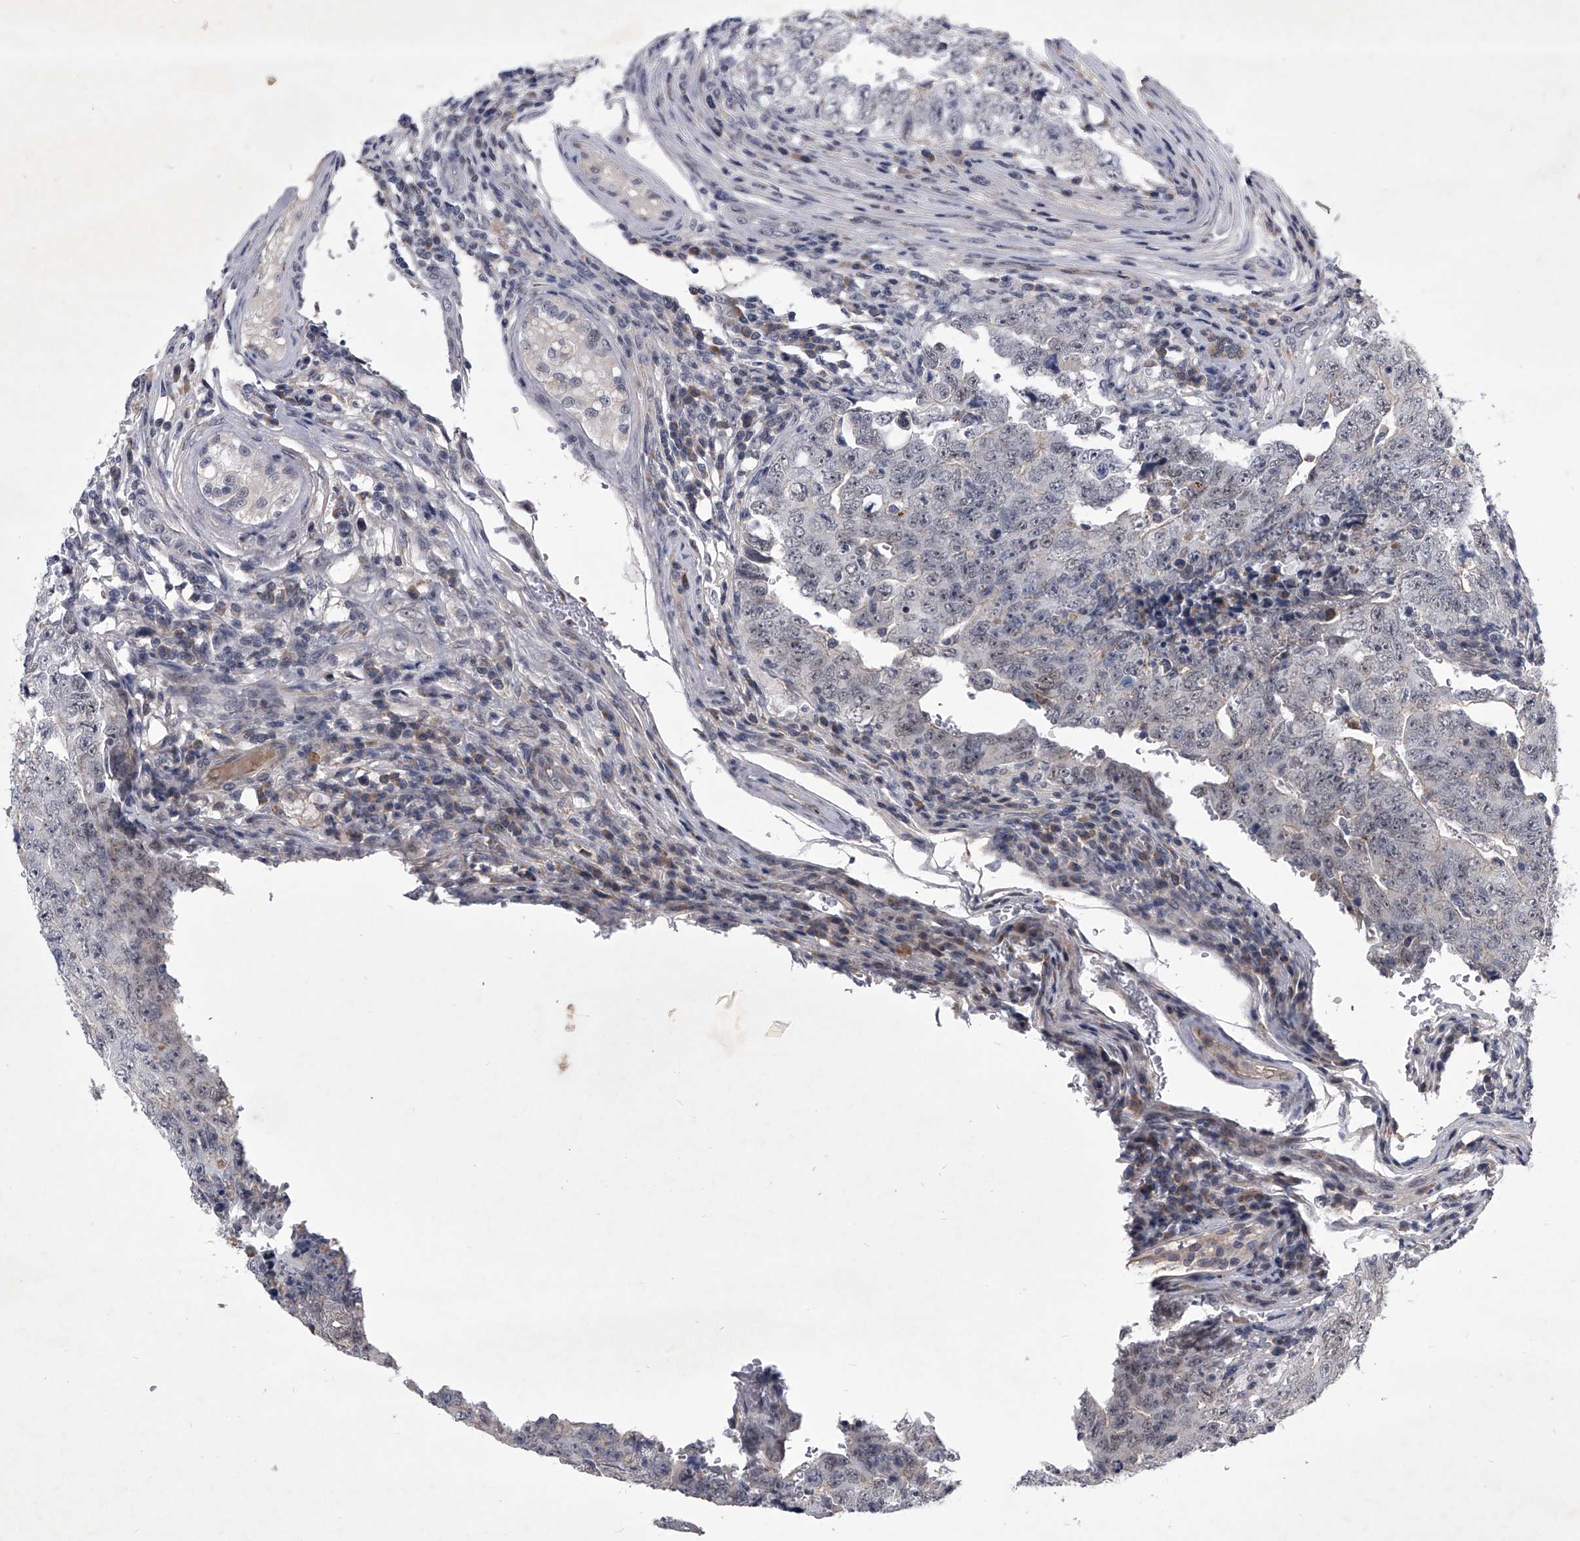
{"staining": {"intensity": "negative", "quantity": "none", "location": "none"}, "tissue": "testis cancer", "cell_type": "Tumor cells", "image_type": "cancer", "snomed": [{"axis": "morphology", "description": "Carcinoma, Embryonal, NOS"}, {"axis": "topography", "description": "Testis"}], "caption": "IHC of human testis cancer (embryonal carcinoma) demonstrates no positivity in tumor cells.", "gene": "ZNF76", "patient": {"sex": "male", "age": 26}}